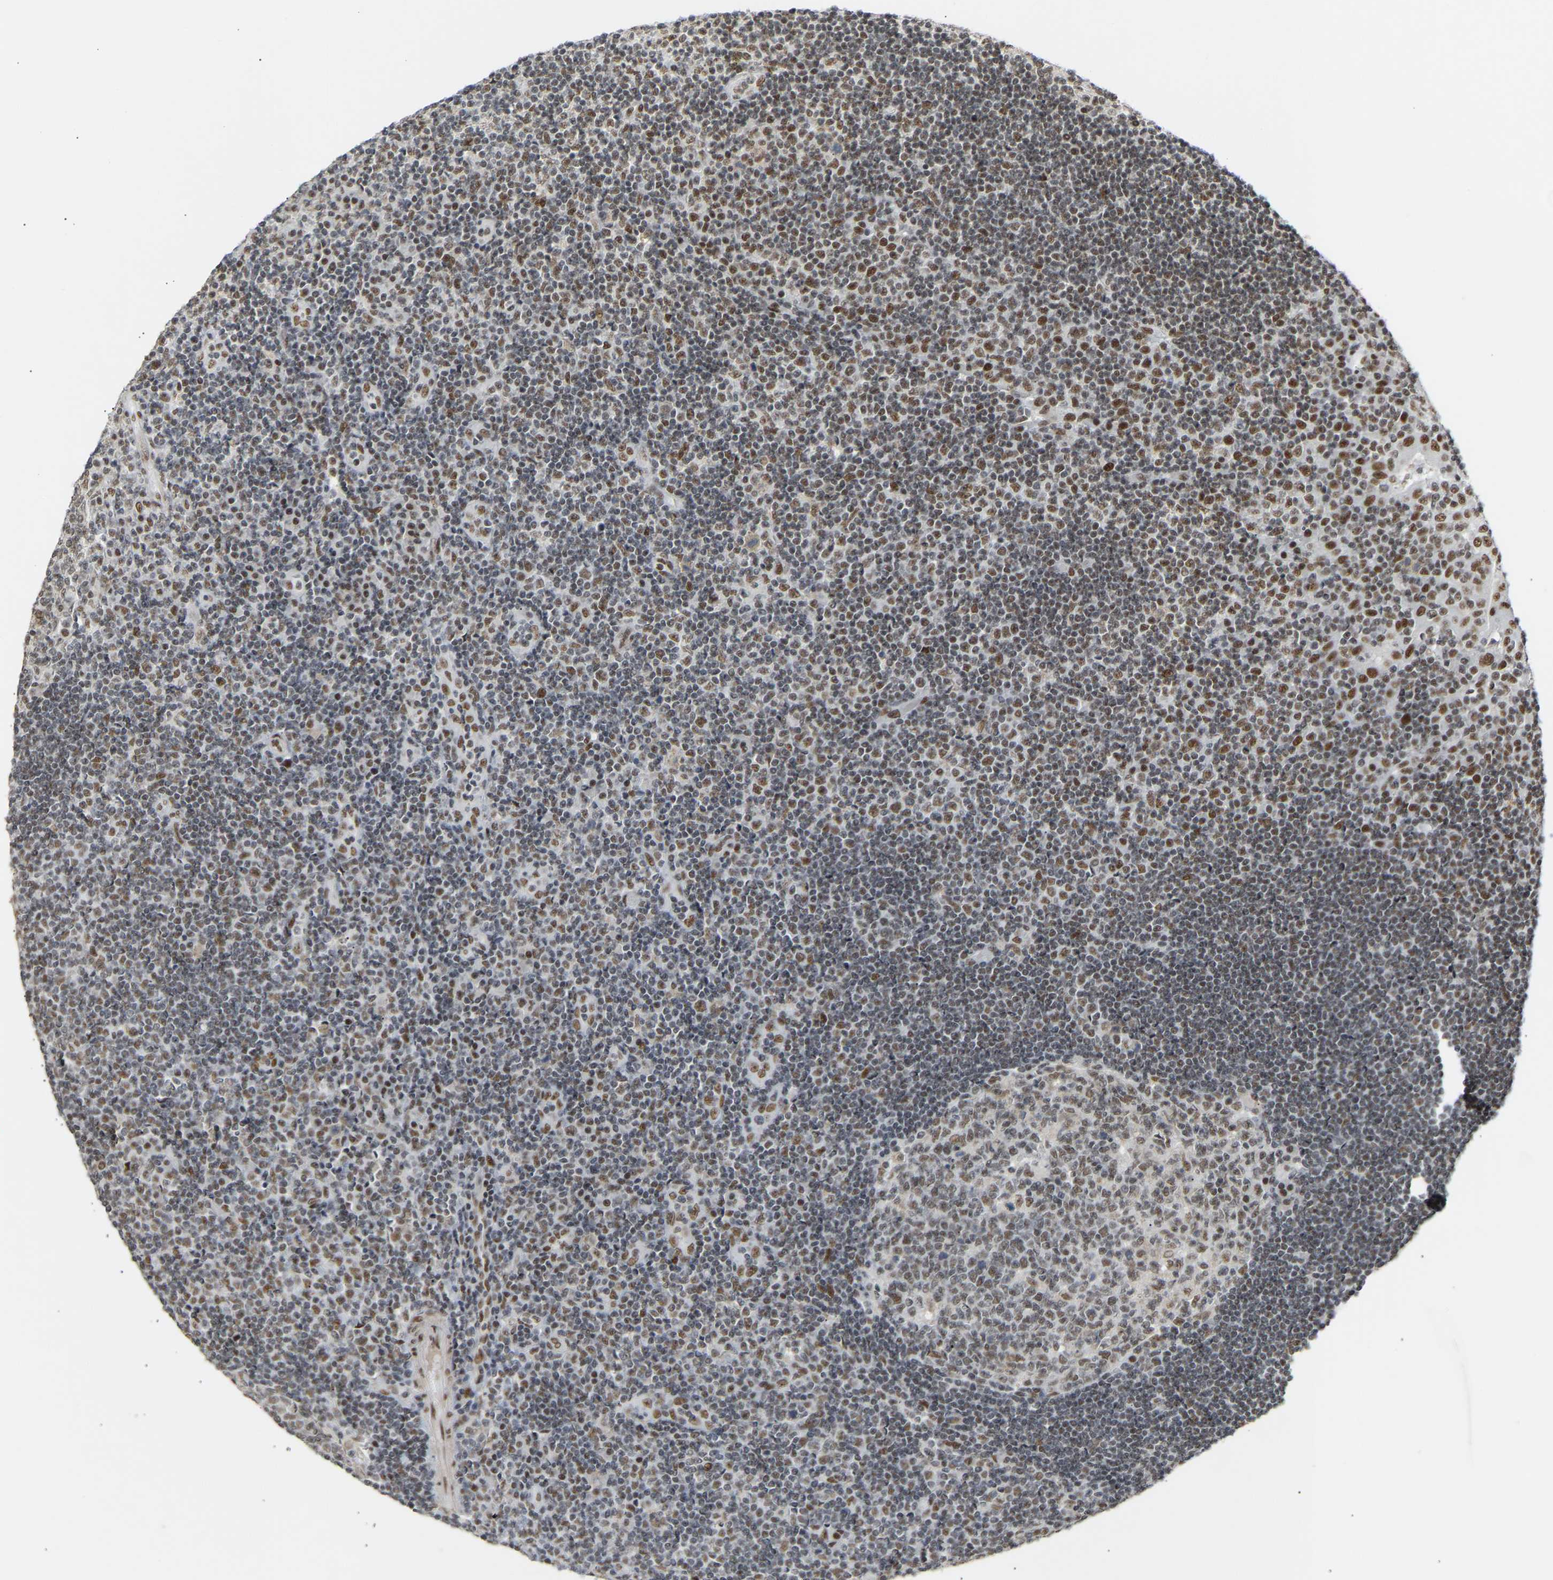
{"staining": {"intensity": "weak", "quantity": "25%-75%", "location": "nuclear"}, "tissue": "tonsil", "cell_type": "Germinal center cells", "image_type": "normal", "snomed": [{"axis": "morphology", "description": "Normal tissue, NOS"}, {"axis": "topography", "description": "Tonsil"}], "caption": "Germinal center cells display low levels of weak nuclear positivity in approximately 25%-75% of cells in benign tonsil.", "gene": "NELFB", "patient": {"sex": "female", "age": 40}}